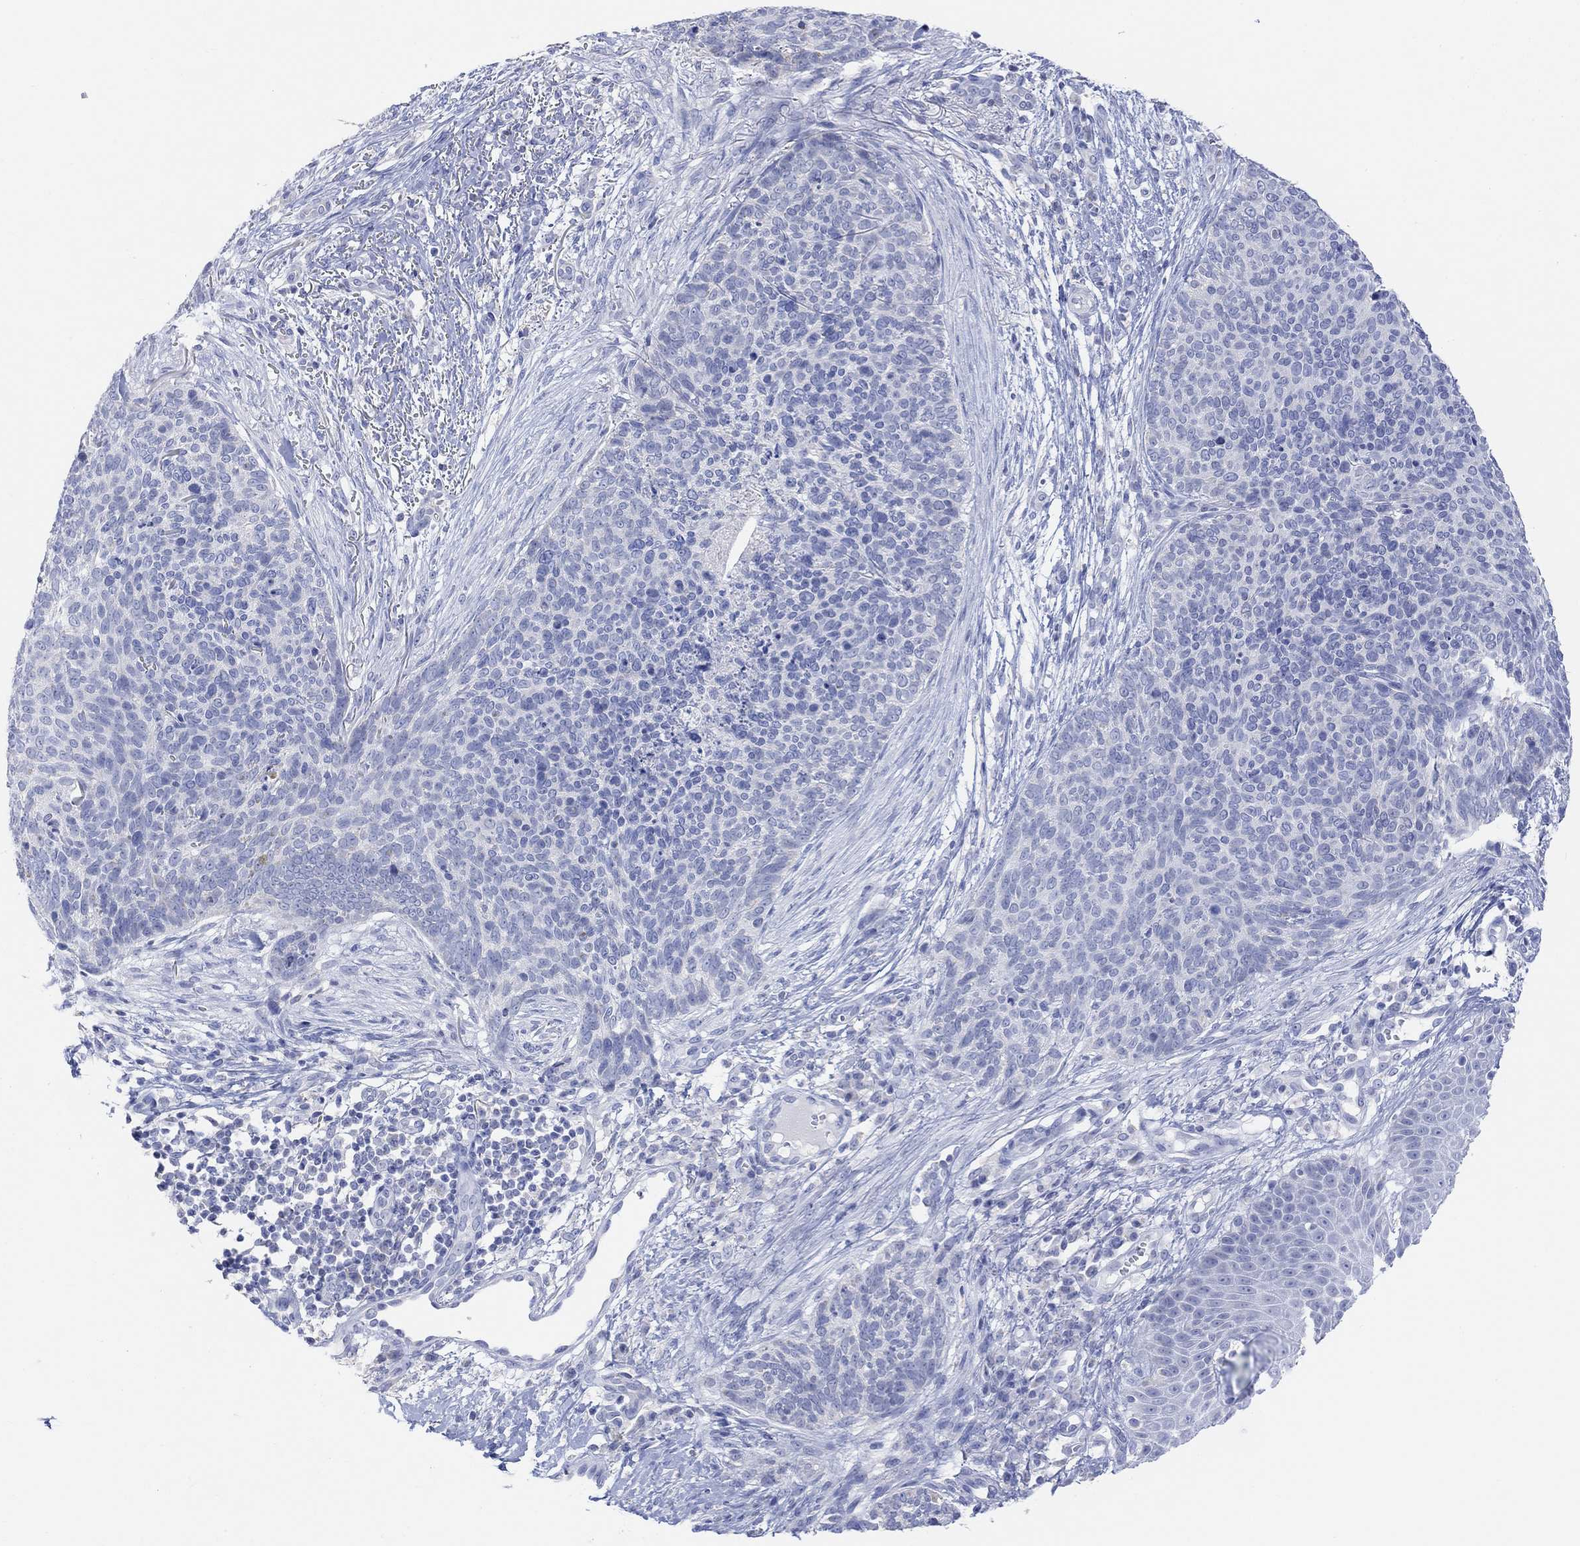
{"staining": {"intensity": "negative", "quantity": "none", "location": "none"}, "tissue": "skin cancer", "cell_type": "Tumor cells", "image_type": "cancer", "snomed": [{"axis": "morphology", "description": "Basal cell carcinoma"}, {"axis": "topography", "description": "Skin"}], "caption": "The image demonstrates no staining of tumor cells in skin basal cell carcinoma.", "gene": "SYT12", "patient": {"sex": "male", "age": 64}}